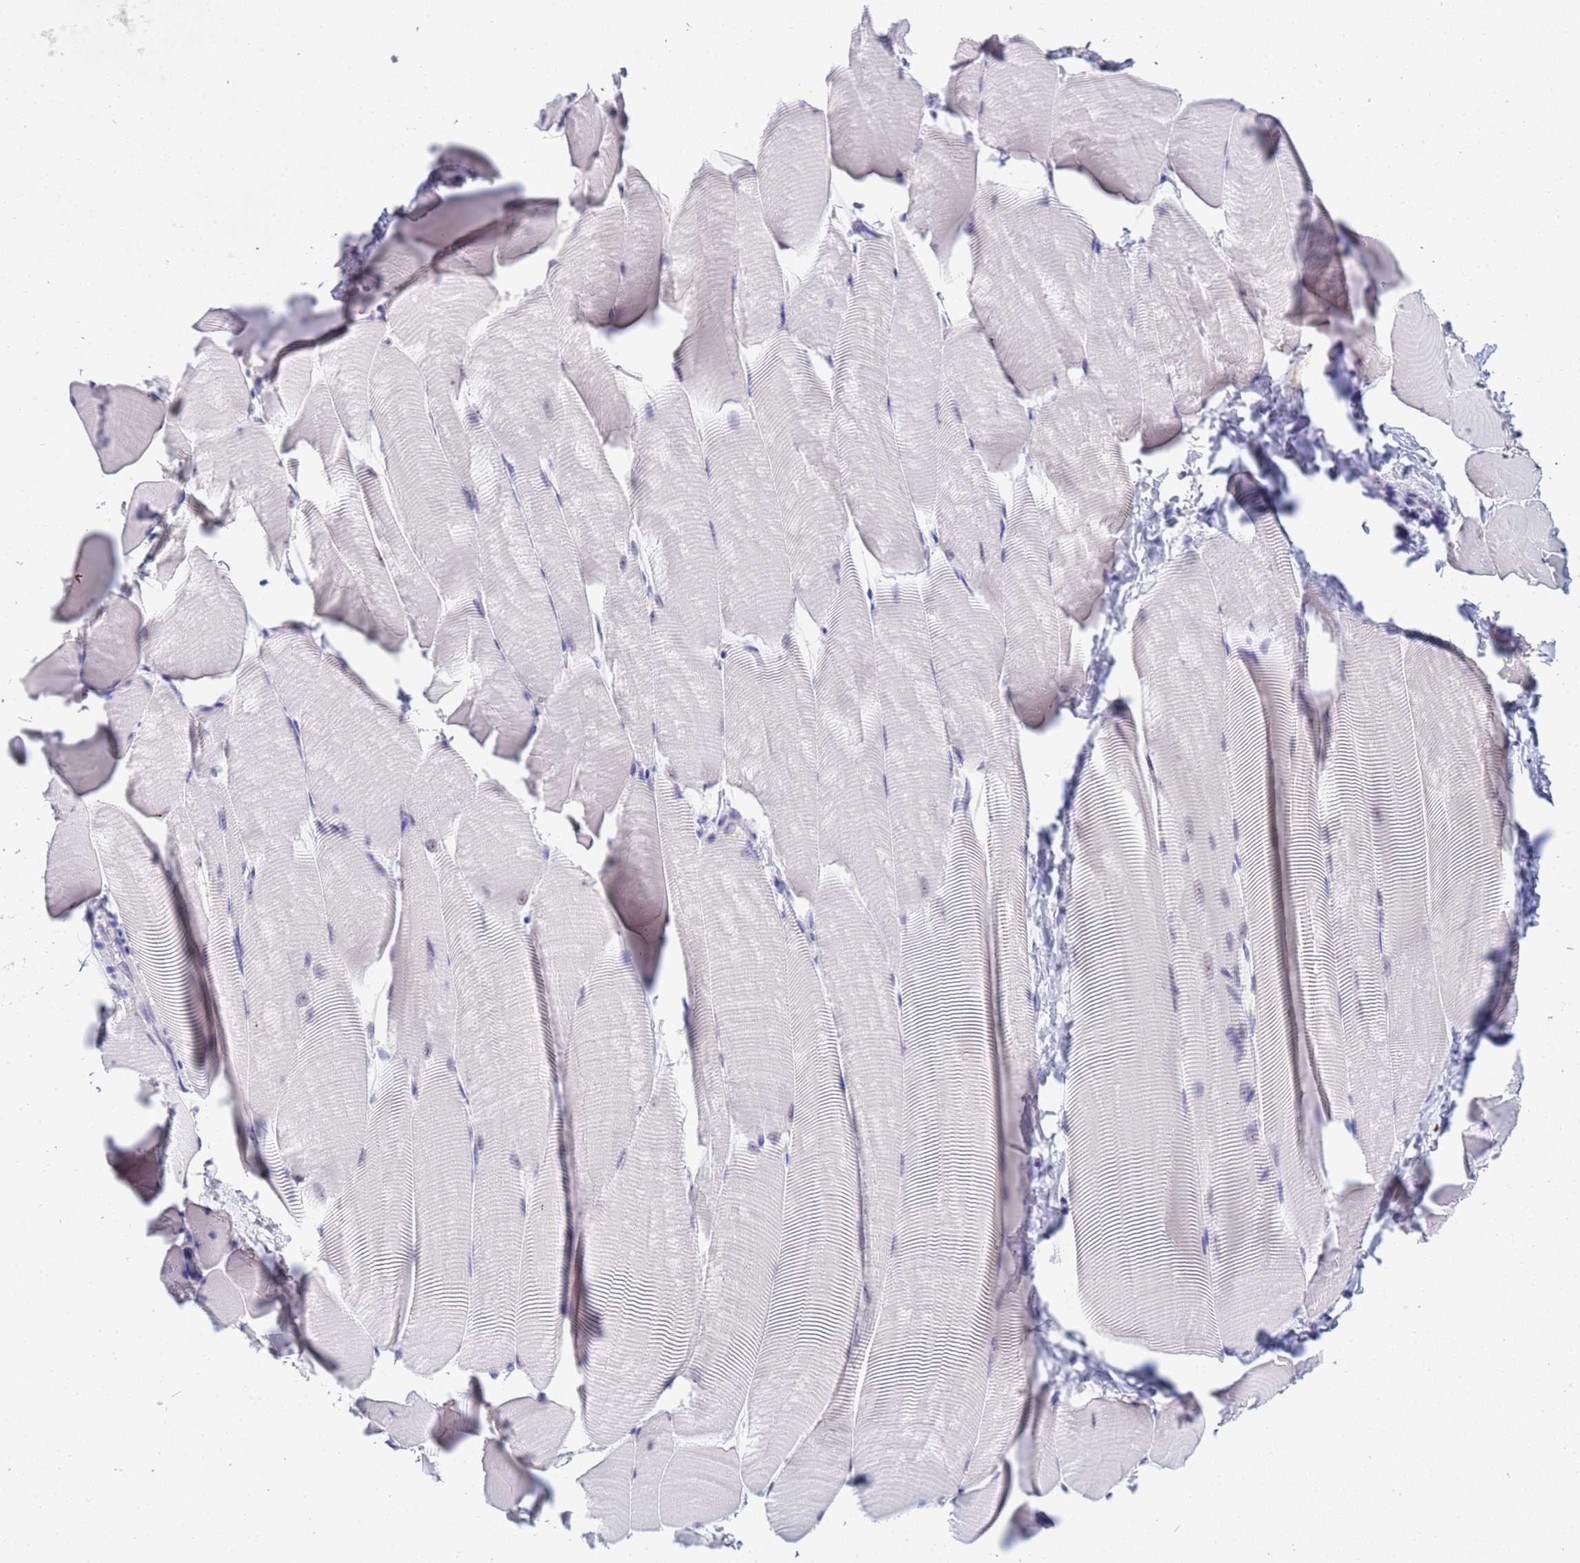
{"staining": {"intensity": "negative", "quantity": "none", "location": "none"}, "tissue": "skeletal muscle", "cell_type": "Myocytes", "image_type": "normal", "snomed": [{"axis": "morphology", "description": "Normal tissue, NOS"}, {"axis": "topography", "description": "Skeletal muscle"}], "caption": "IHC histopathology image of unremarkable skeletal muscle stained for a protein (brown), which reveals no expression in myocytes.", "gene": "ACTL6B", "patient": {"sex": "male", "age": 25}}